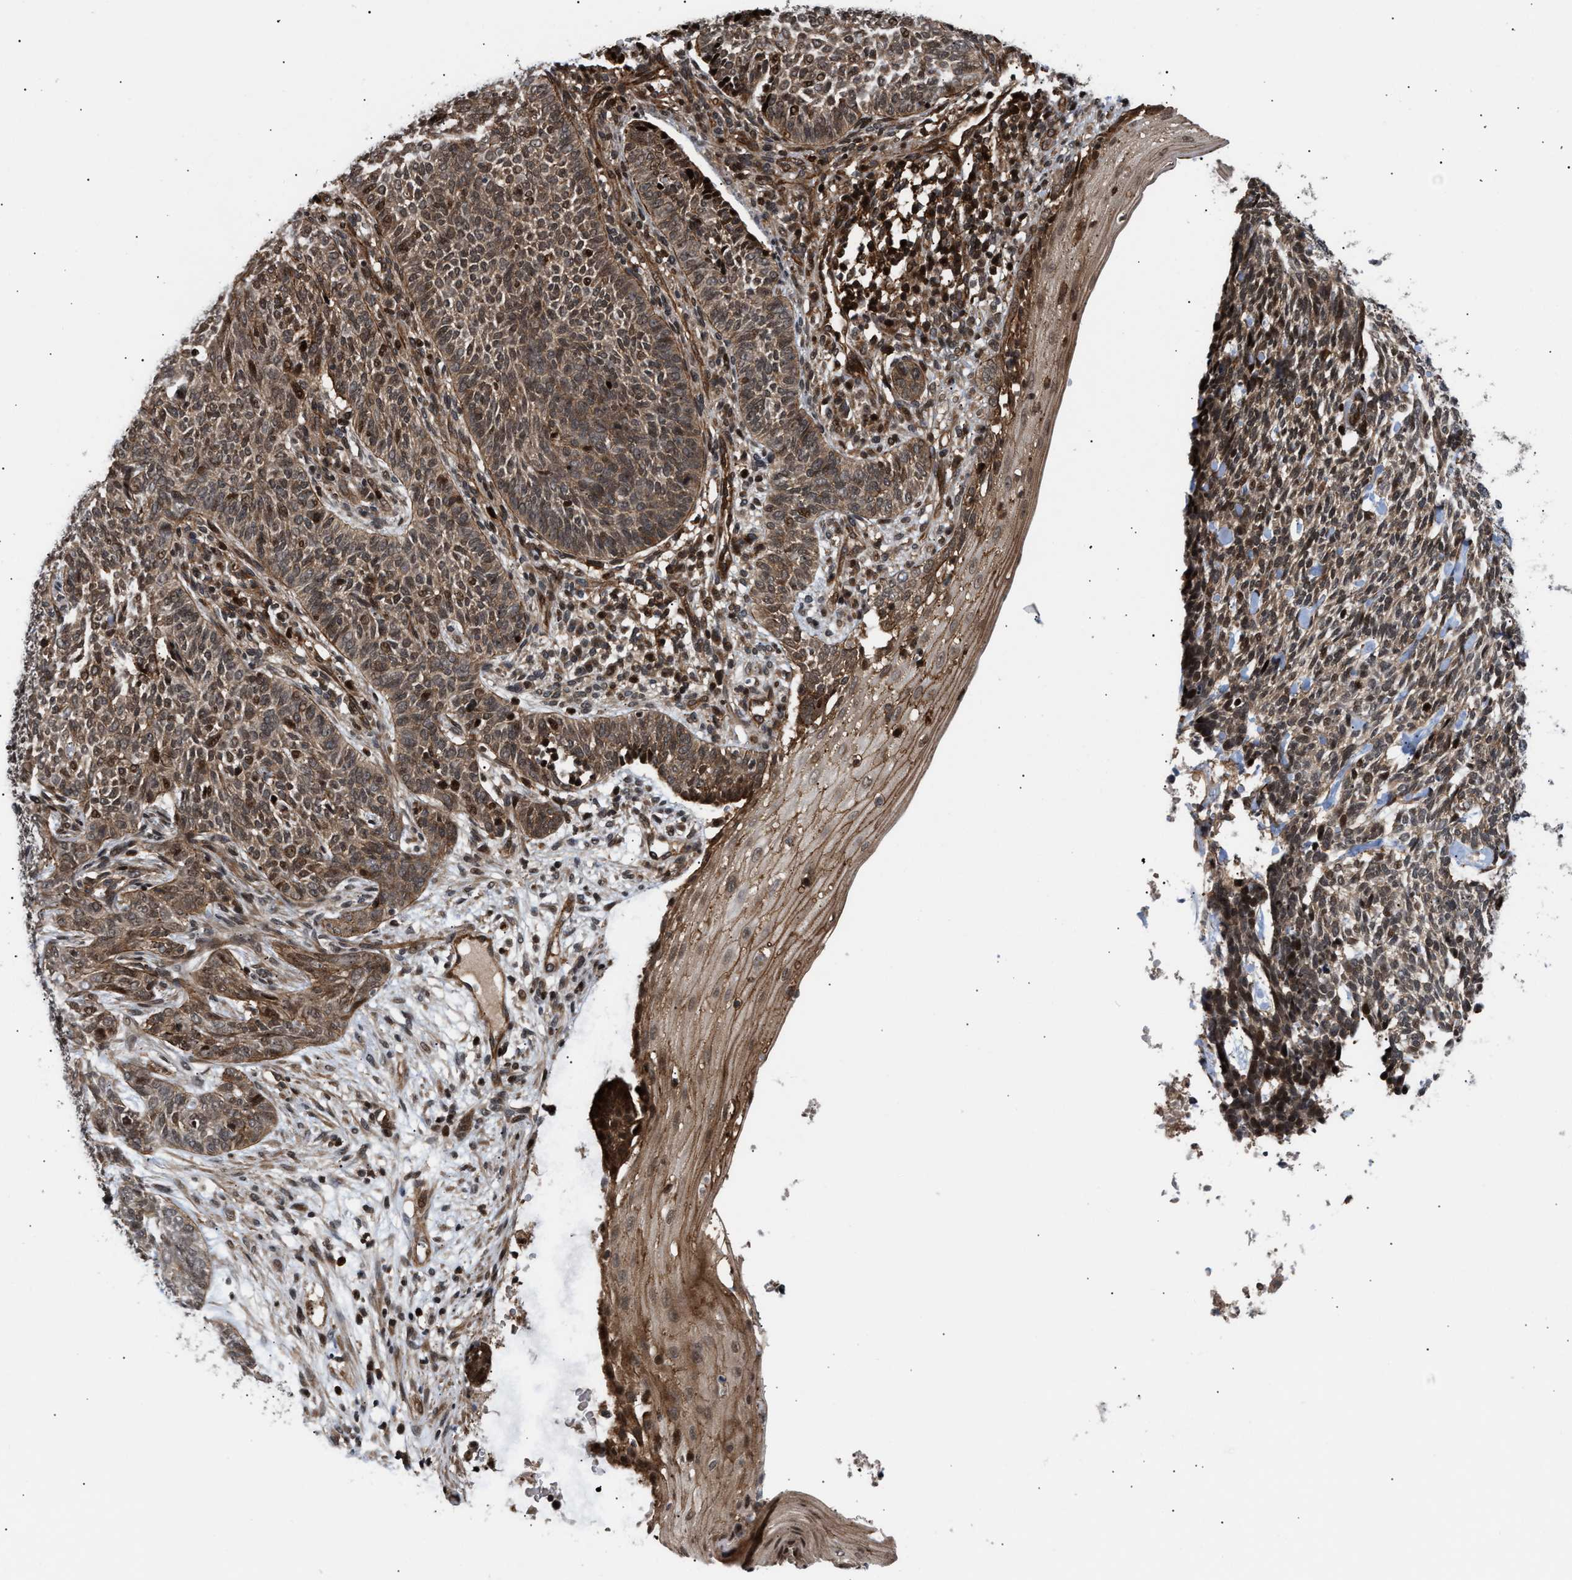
{"staining": {"intensity": "weak", "quantity": ">75%", "location": "cytoplasmic/membranous,nuclear"}, "tissue": "skin cancer", "cell_type": "Tumor cells", "image_type": "cancer", "snomed": [{"axis": "morphology", "description": "Basal cell carcinoma"}, {"axis": "topography", "description": "Skin"}], "caption": "Skin cancer (basal cell carcinoma) stained with a protein marker displays weak staining in tumor cells.", "gene": "STAU2", "patient": {"sex": "male", "age": 87}}